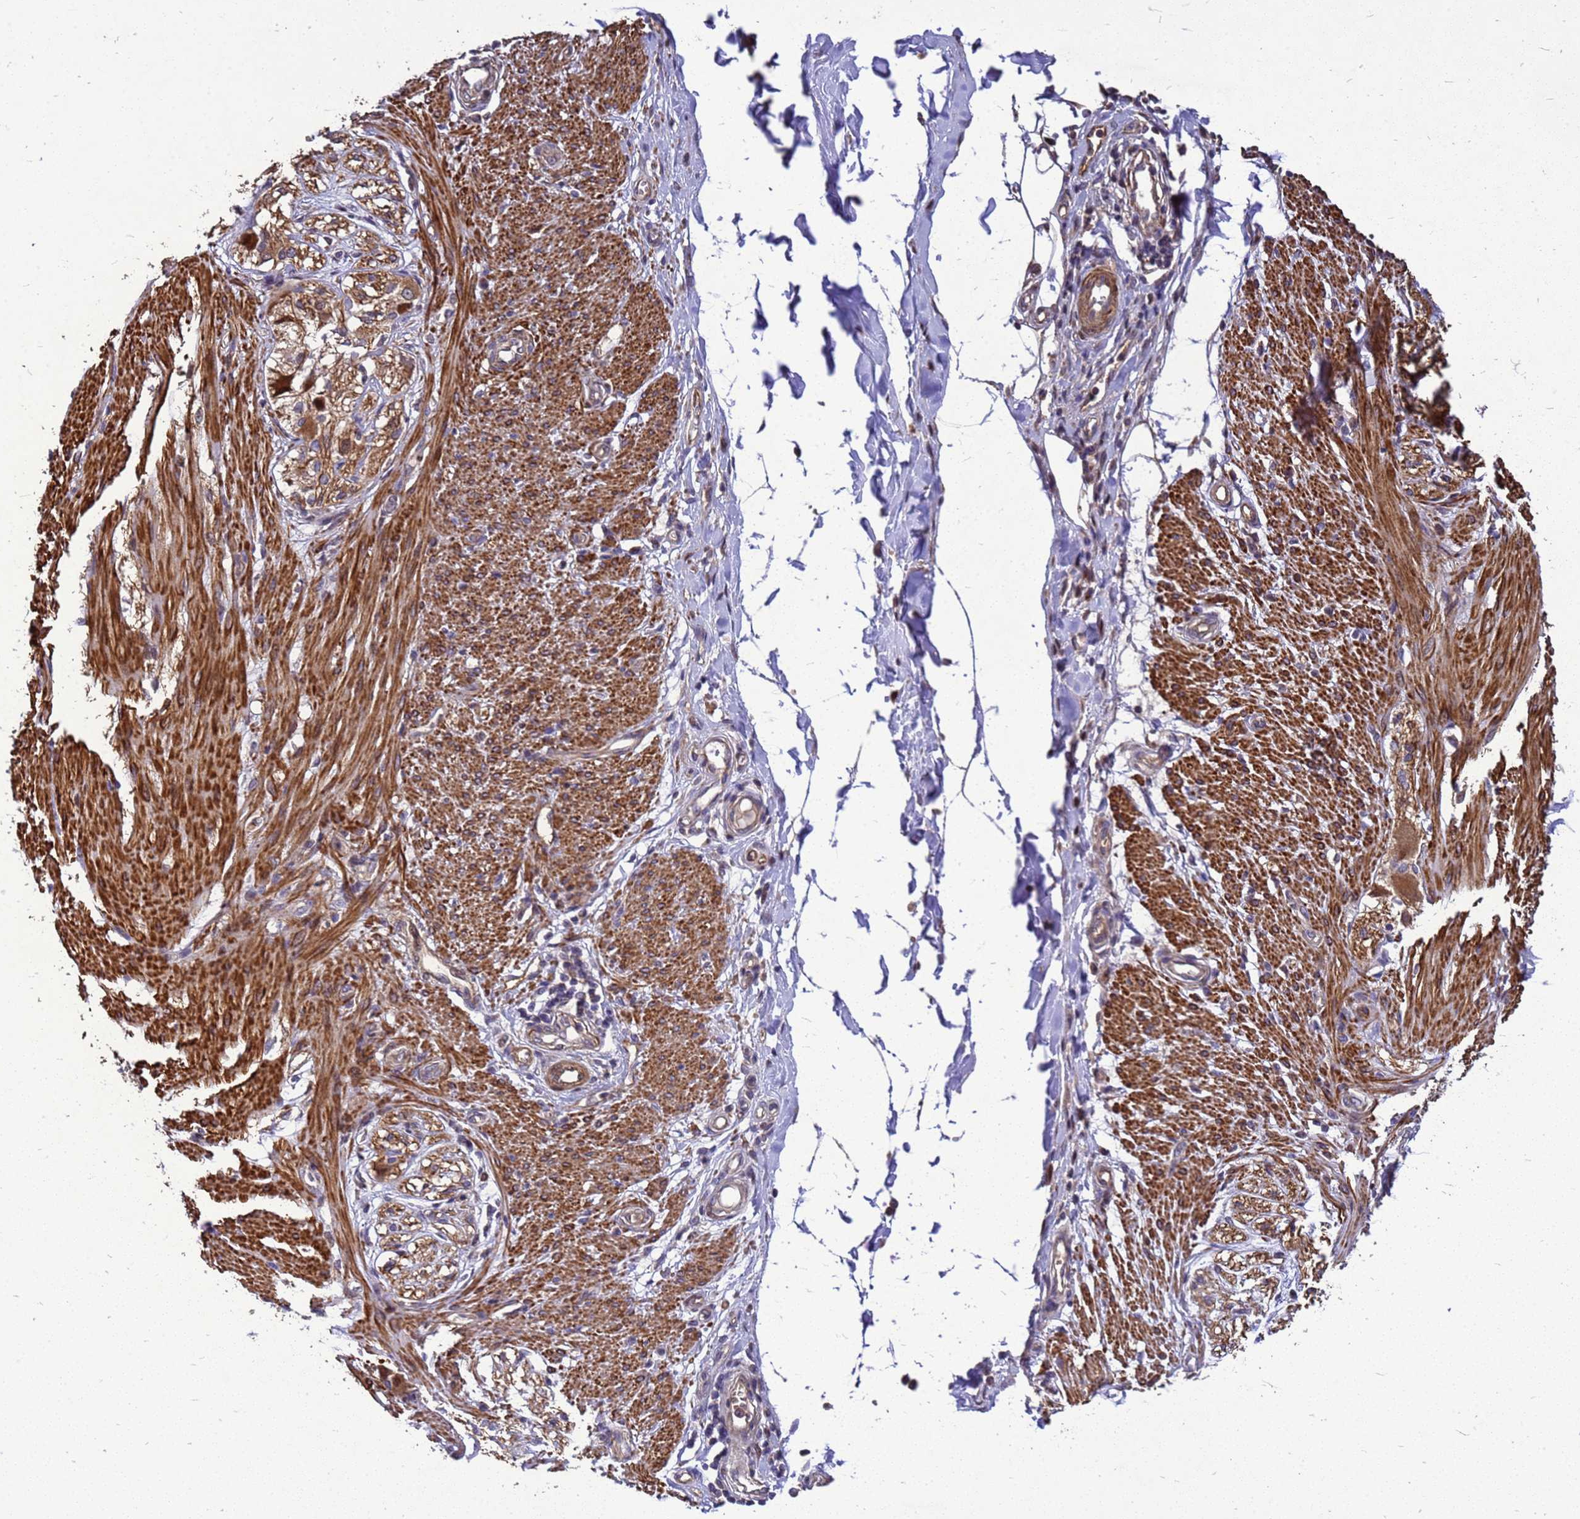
{"staining": {"intensity": "strong", "quantity": ">75%", "location": "cytoplasmic/membranous"}, "tissue": "smooth muscle", "cell_type": "Smooth muscle cells", "image_type": "normal", "snomed": [{"axis": "morphology", "description": "Normal tissue, NOS"}, {"axis": "morphology", "description": "Adenocarcinoma, NOS"}, {"axis": "topography", "description": "Colon"}, {"axis": "topography", "description": "Peripheral nerve tissue"}], "caption": "A brown stain labels strong cytoplasmic/membranous staining of a protein in smooth muscle cells of benign smooth muscle. The protein of interest is shown in brown color, while the nuclei are stained blue.", "gene": "RSPRY1", "patient": {"sex": "male", "age": 14}}